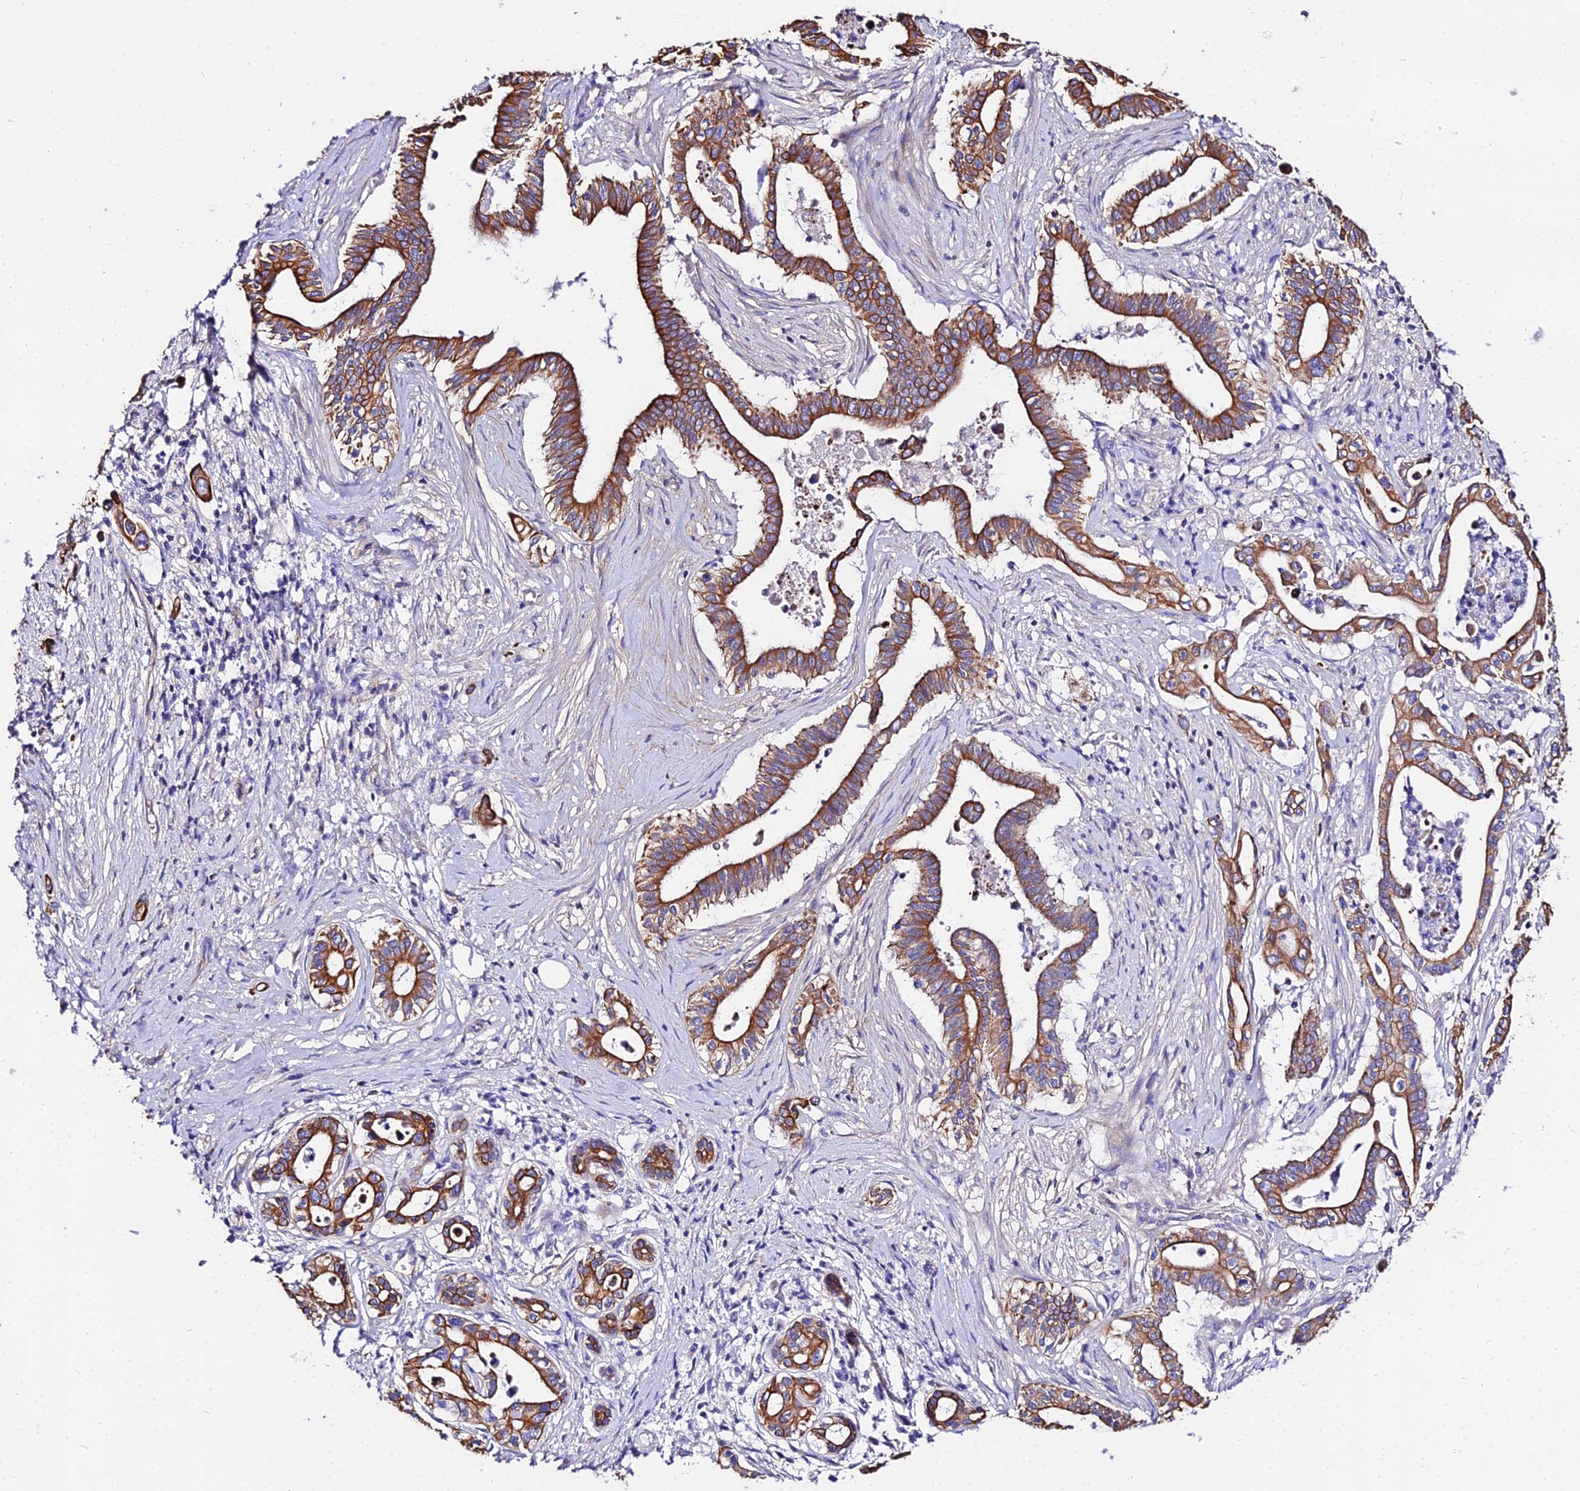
{"staining": {"intensity": "strong", "quantity": ">75%", "location": "cytoplasmic/membranous"}, "tissue": "pancreatic cancer", "cell_type": "Tumor cells", "image_type": "cancer", "snomed": [{"axis": "morphology", "description": "Adenocarcinoma, NOS"}, {"axis": "topography", "description": "Pancreas"}], "caption": "This image demonstrates pancreatic cancer (adenocarcinoma) stained with immunohistochemistry to label a protein in brown. The cytoplasmic/membranous of tumor cells show strong positivity for the protein. Nuclei are counter-stained blue.", "gene": "DAW1", "patient": {"sex": "female", "age": 77}}